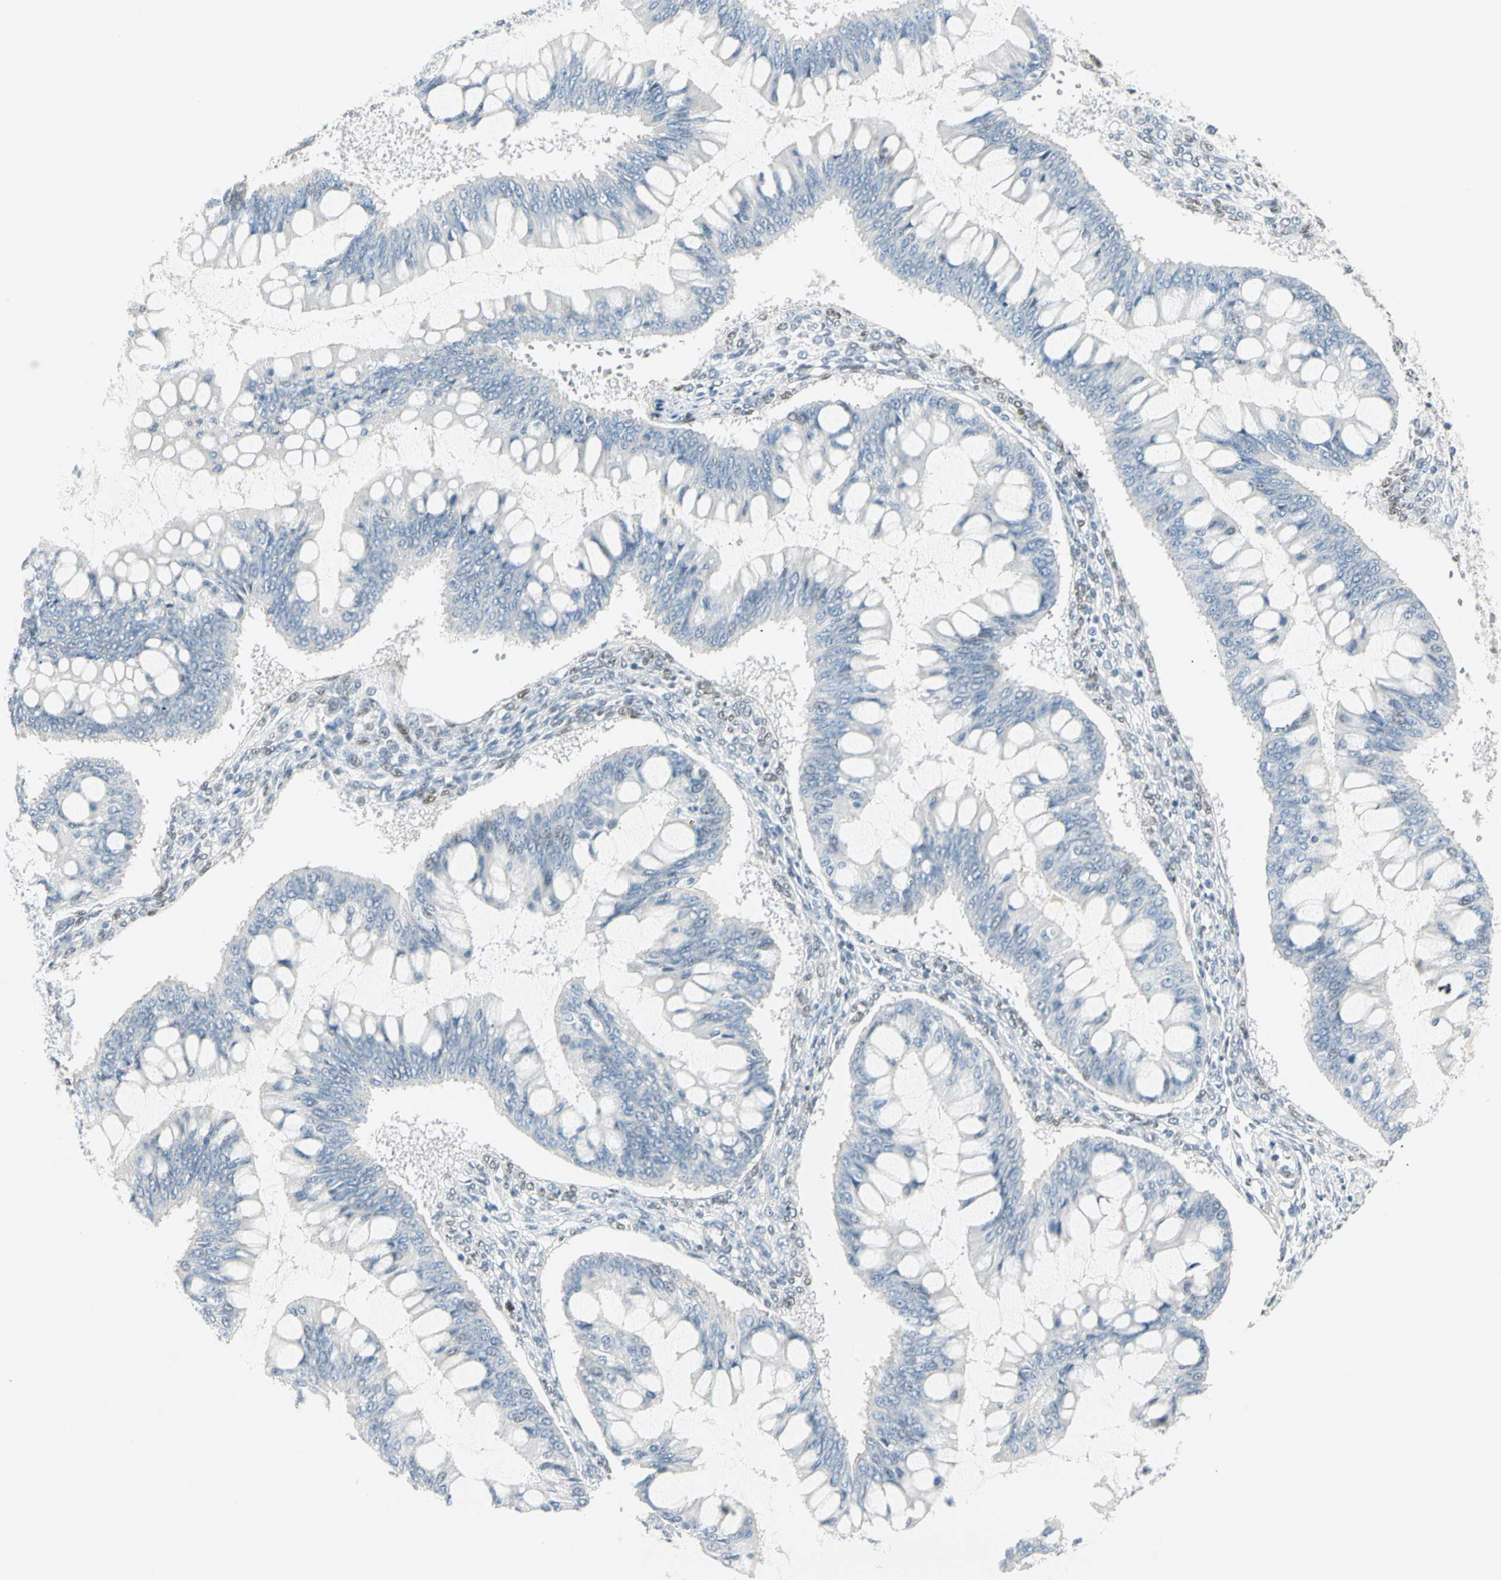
{"staining": {"intensity": "negative", "quantity": "none", "location": "none"}, "tissue": "ovarian cancer", "cell_type": "Tumor cells", "image_type": "cancer", "snomed": [{"axis": "morphology", "description": "Cystadenocarcinoma, mucinous, NOS"}, {"axis": "topography", "description": "Ovary"}], "caption": "A histopathology image of human ovarian mucinous cystadenocarcinoma is negative for staining in tumor cells. Brightfield microscopy of immunohistochemistry (IHC) stained with DAB (3,3'-diaminobenzidine) (brown) and hematoxylin (blue), captured at high magnification.", "gene": "PKNOX1", "patient": {"sex": "female", "age": 73}}